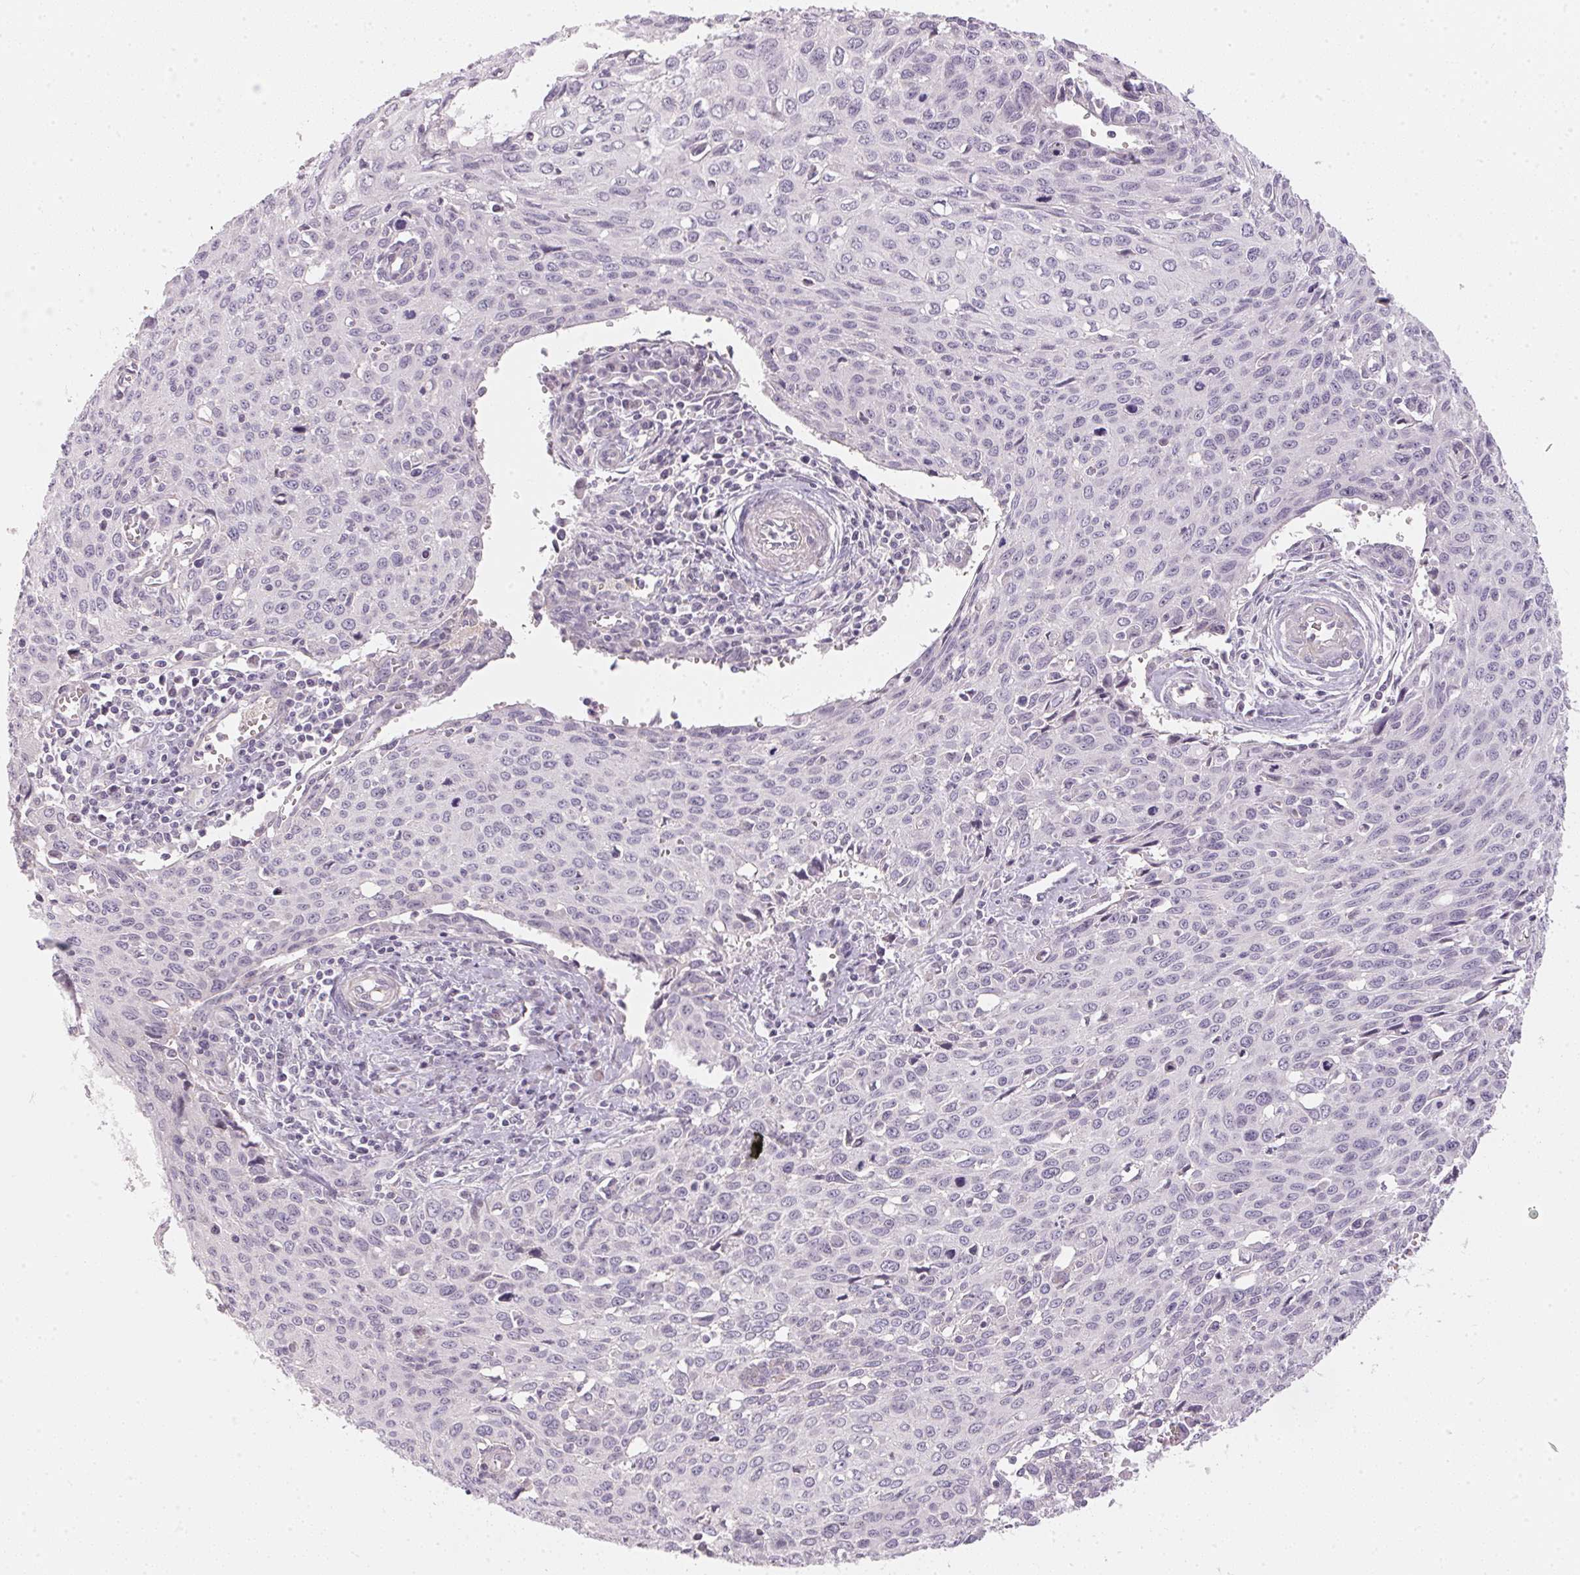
{"staining": {"intensity": "negative", "quantity": "none", "location": "none"}, "tissue": "cervical cancer", "cell_type": "Tumor cells", "image_type": "cancer", "snomed": [{"axis": "morphology", "description": "Squamous cell carcinoma, NOS"}, {"axis": "topography", "description": "Cervix"}], "caption": "This is a micrograph of immunohistochemistry staining of cervical cancer (squamous cell carcinoma), which shows no expression in tumor cells.", "gene": "GDAP1L1", "patient": {"sex": "female", "age": 38}}